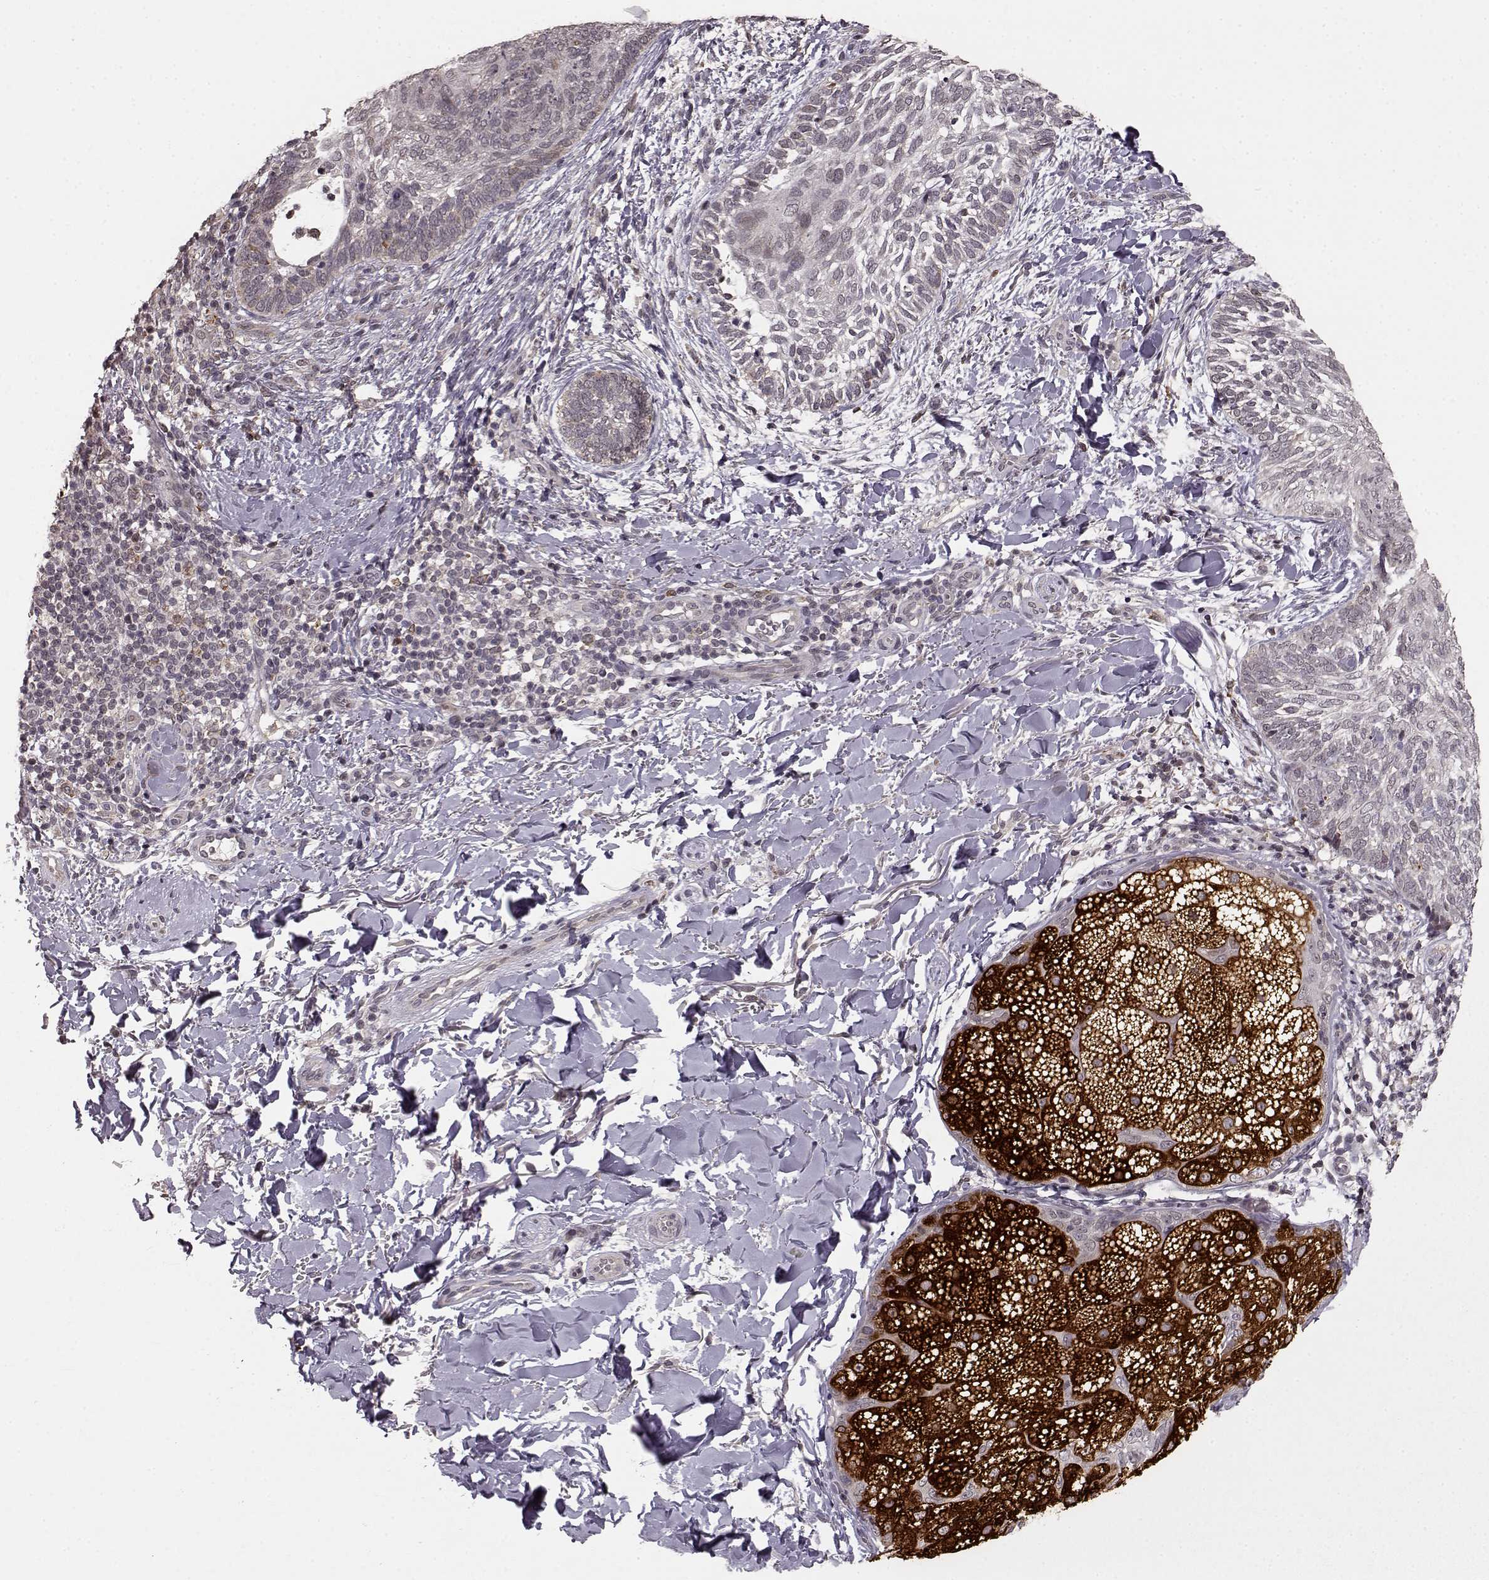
{"staining": {"intensity": "negative", "quantity": "none", "location": "none"}, "tissue": "skin cancer", "cell_type": "Tumor cells", "image_type": "cancer", "snomed": [{"axis": "morphology", "description": "Normal tissue, NOS"}, {"axis": "morphology", "description": "Basal cell carcinoma"}, {"axis": "topography", "description": "Skin"}], "caption": "This is an immunohistochemistry (IHC) photomicrograph of skin cancer. There is no staining in tumor cells.", "gene": "ELOVL5", "patient": {"sex": "male", "age": 46}}